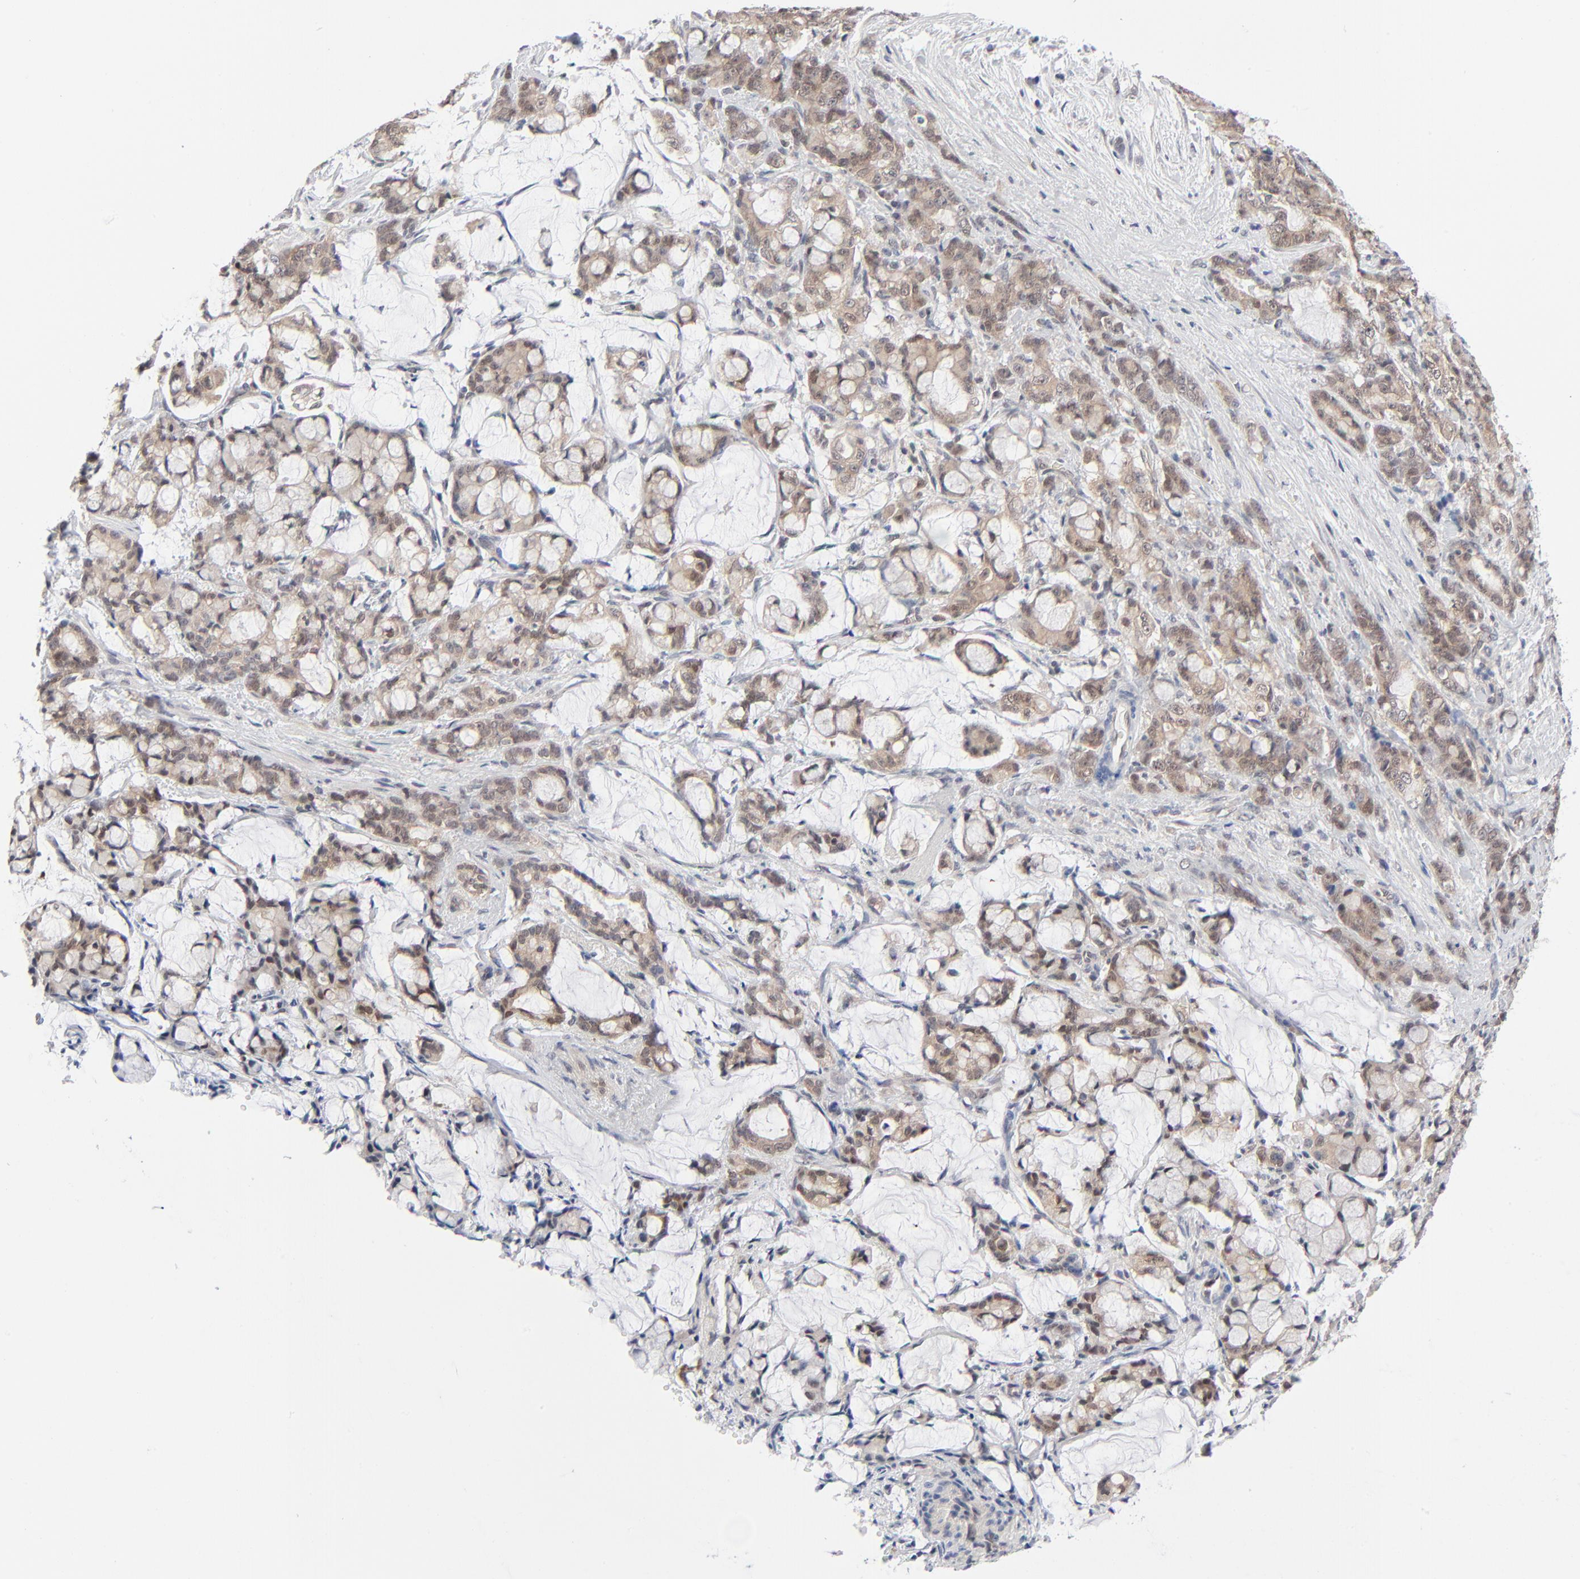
{"staining": {"intensity": "weak", "quantity": ">75%", "location": "cytoplasmic/membranous"}, "tissue": "pancreatic cancer", "cell_type": "Tumor cells", "image_type": "cancer", "snomed": [{"axis": "morphology", "description": "Adenocarcinoma, NOS"}, {"axis": "topography", "description": "Pancreas"}], "caption": "About >75% of tumor cells in adenocarcinoma (pancreatic) exhibit weak cytoplasmic/membranous protein positivity as visualized by brown immunohistochemical staining.", "gene": "RPS6KB1", "patient": {"sex": "female", "age": 73}}